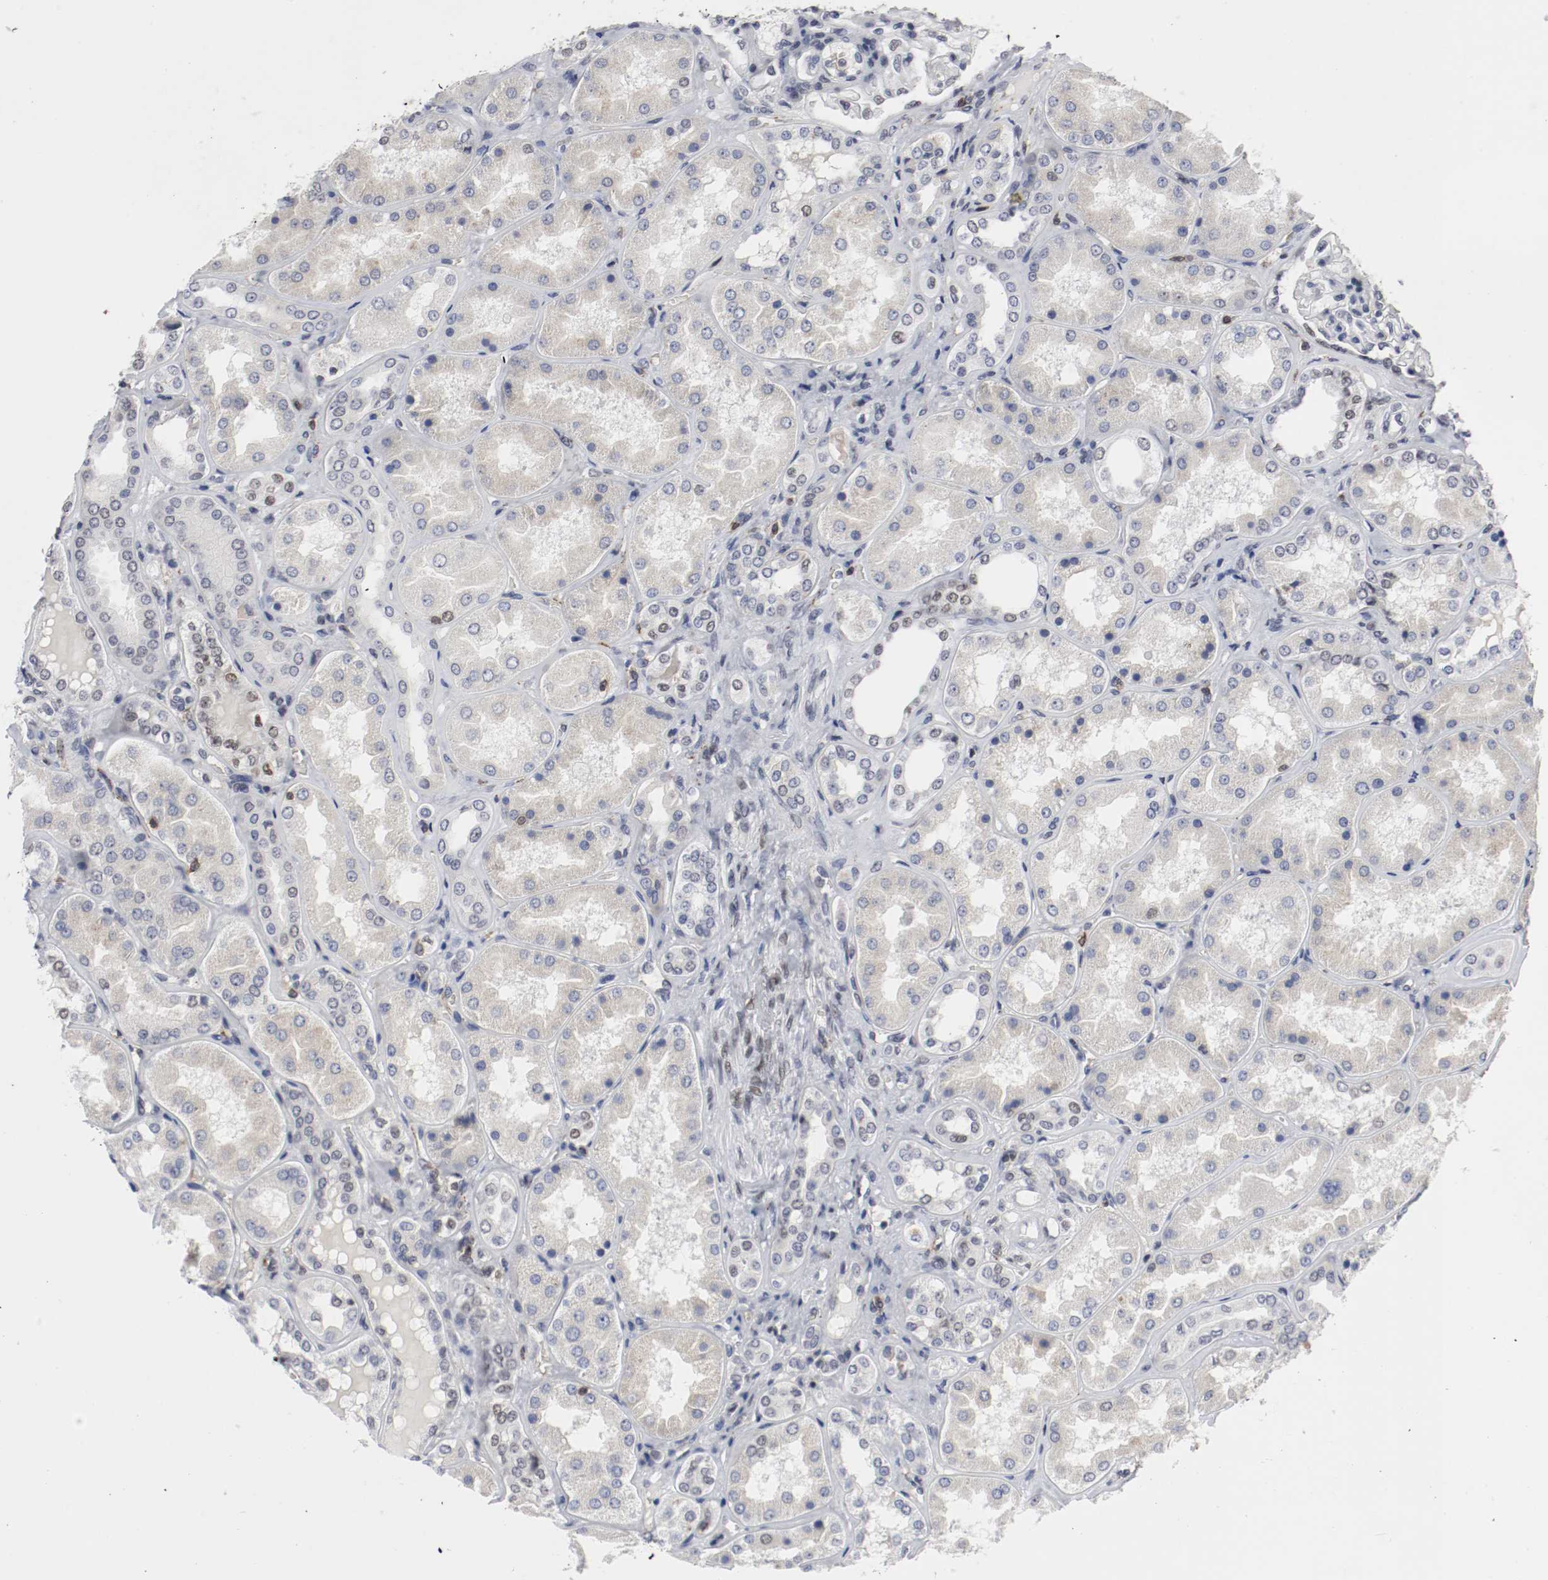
{"staining": {"intensity": "negative", "quantity": "none", "location": "none"}, "tissue": "kidney", "cell_type": "Cells in glomeruli", "image_type": "normal", "snomed": [{"axis": "morphology", "description": "Normal tissue, NOS"}, {"axis": "topography", "description": "Kidney"}], "caption": "Cells in glomeruli show no significant protein positivity in unremarkable kidney.", "gene": "JUND", "patient": {"sex": "female", "age": 56}}